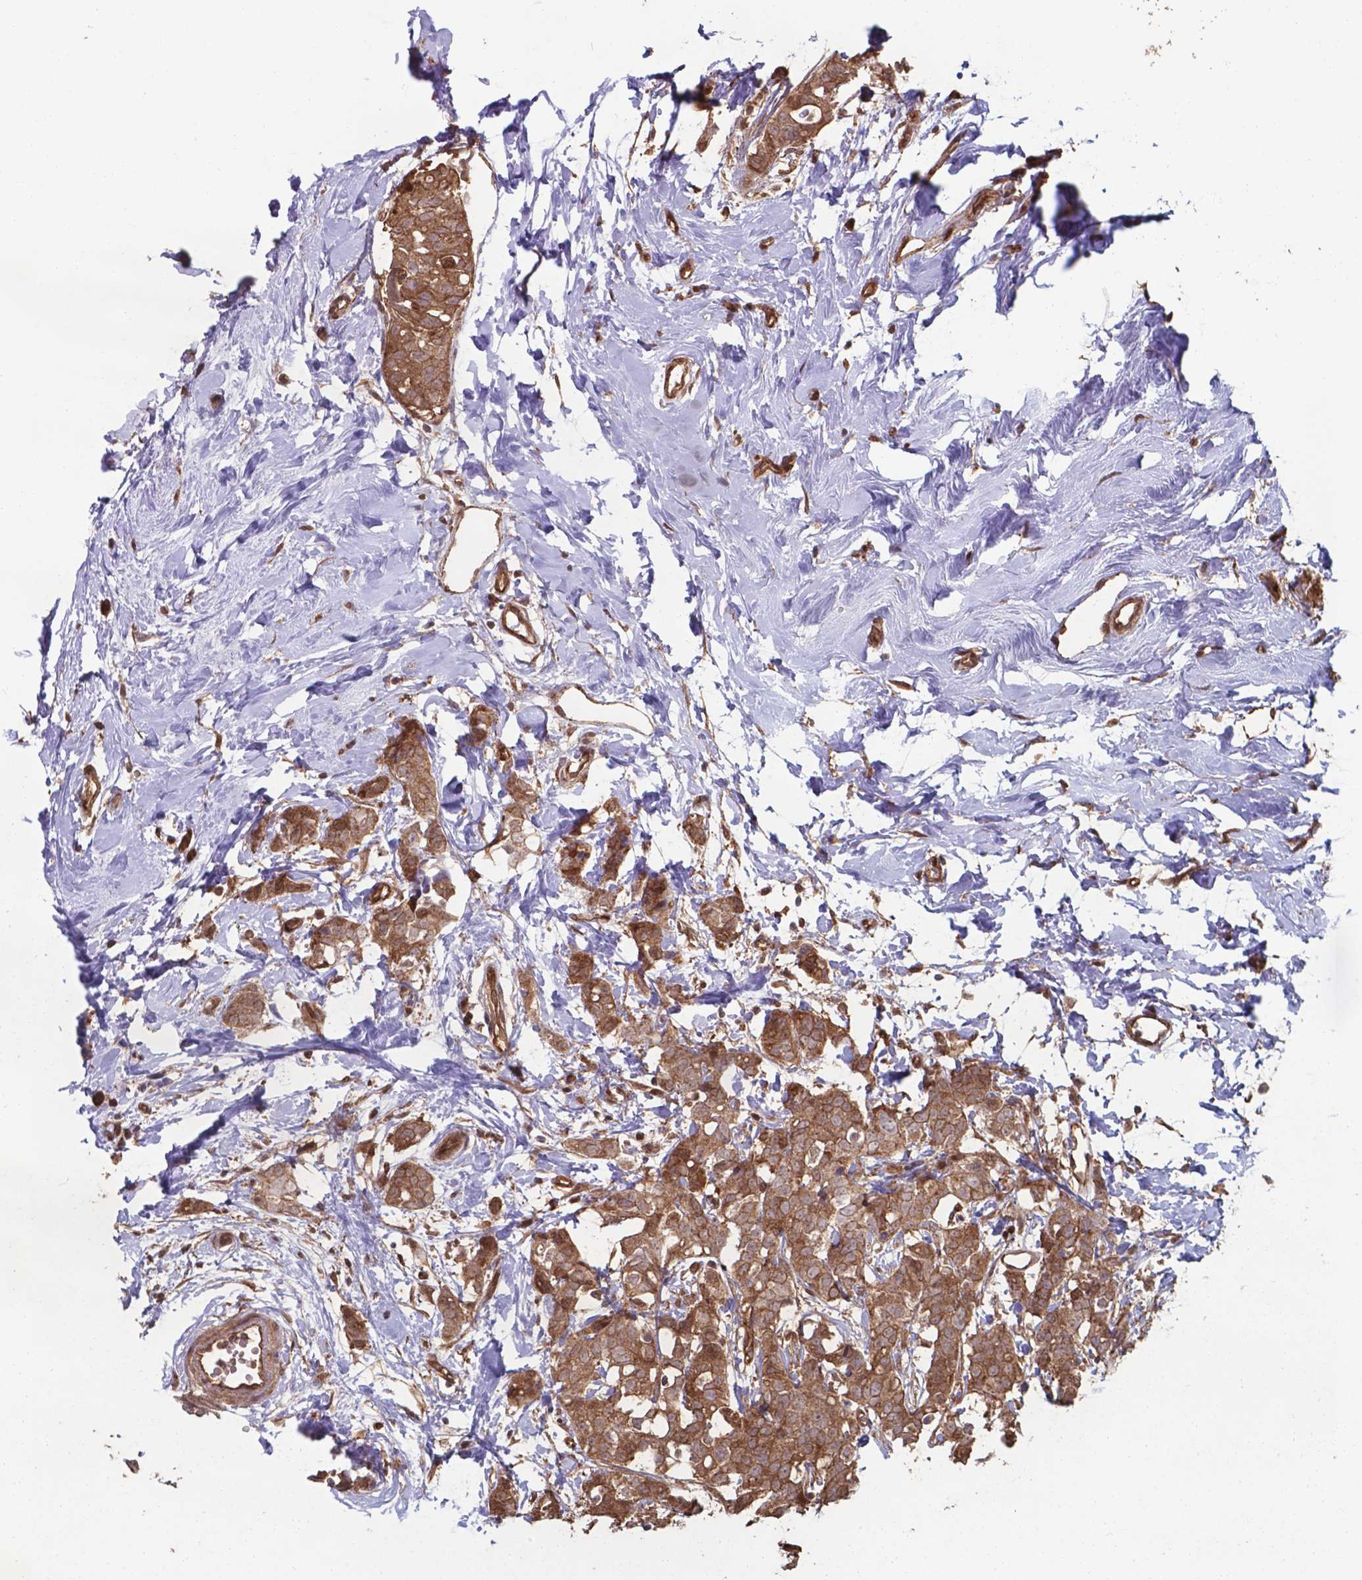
{"staining": {"intensity": "moderate", "quantity": ">75%", "location": "cytoplasmic/membranous,nuclear"}, "tissue": "breast cancer", "cell_type": "Tumor cells", "image_type": "cancer", "snomed": [{"axis": "morphology", "description": "Duct carcinoma"}, {"axis": "topography", "description": "Breast"}], "caption": "Moderate cytoplasmic/membranous and nuclear positivity is present in approximately >75% of tumor cells in breast cancer. (brown staining indicates protein expression, while blue staining denotes nuclei).", "gene": "CHP2", "patient": {"sex": "female", "age": 40}}